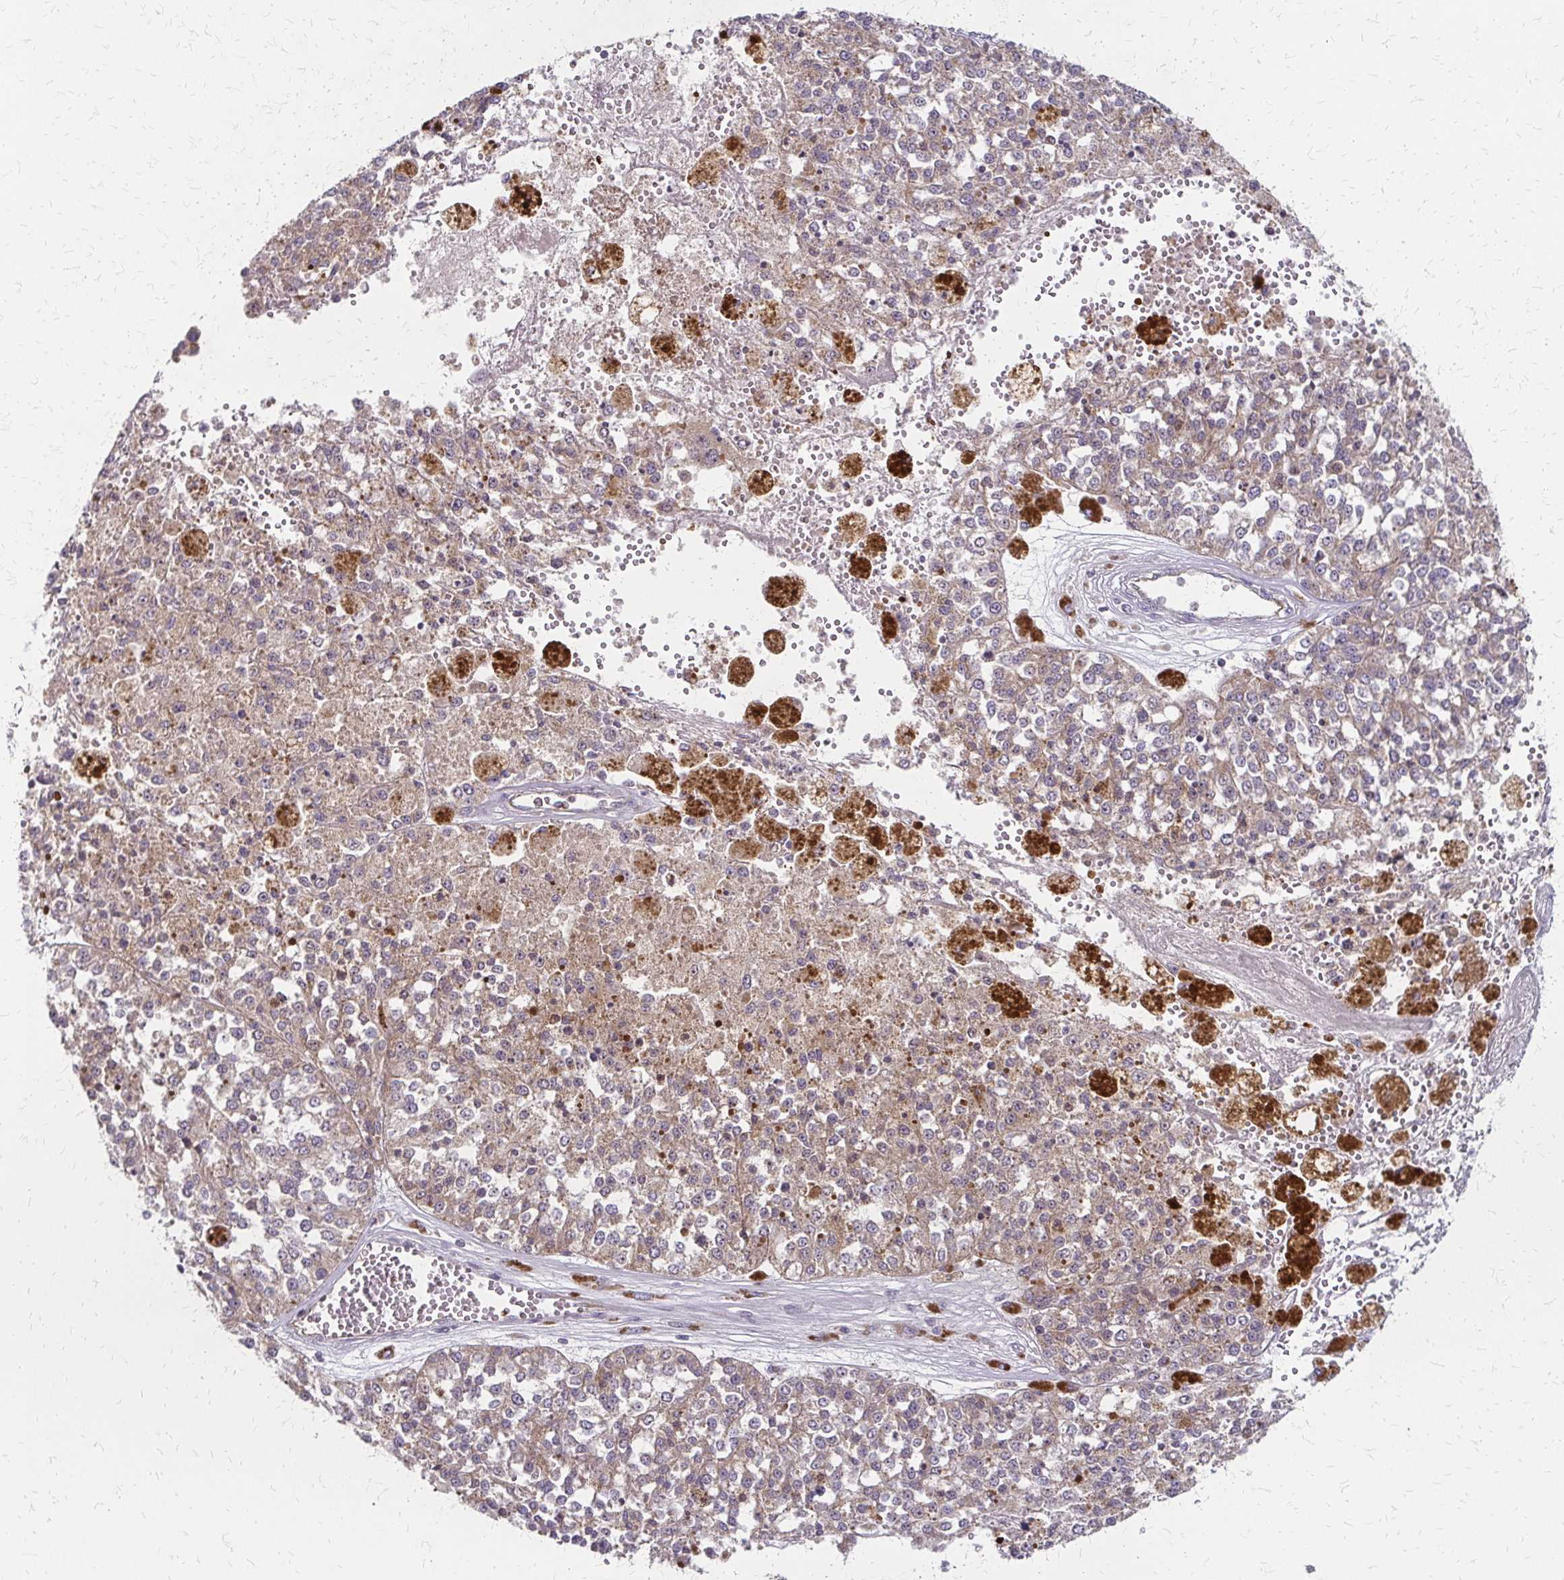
{"staining": {"intensity": "weak", "quantity": ">75%", "location": "cytoplasmic/membranous"}, "tissue": "melanoma", "cell_type": "Tumor cells", "image_type": "cancer", "snomed": [{"axis": "morphology", "description": "Malignant melanoma, Metastatic site"}, {"axis": "topography", "description": "Lymph node"}], "caption": "This photomicrograph demonstrates melanoma stained with immunohistochemistry (IHC) to label a protein in brown. The cytoplasmic/membranous of tumor cells show weak positivity for the protein. Nuclei are counter-stained blue.", "gene": "ZNF383", "patient": {"sex": "female", "age": 64}}